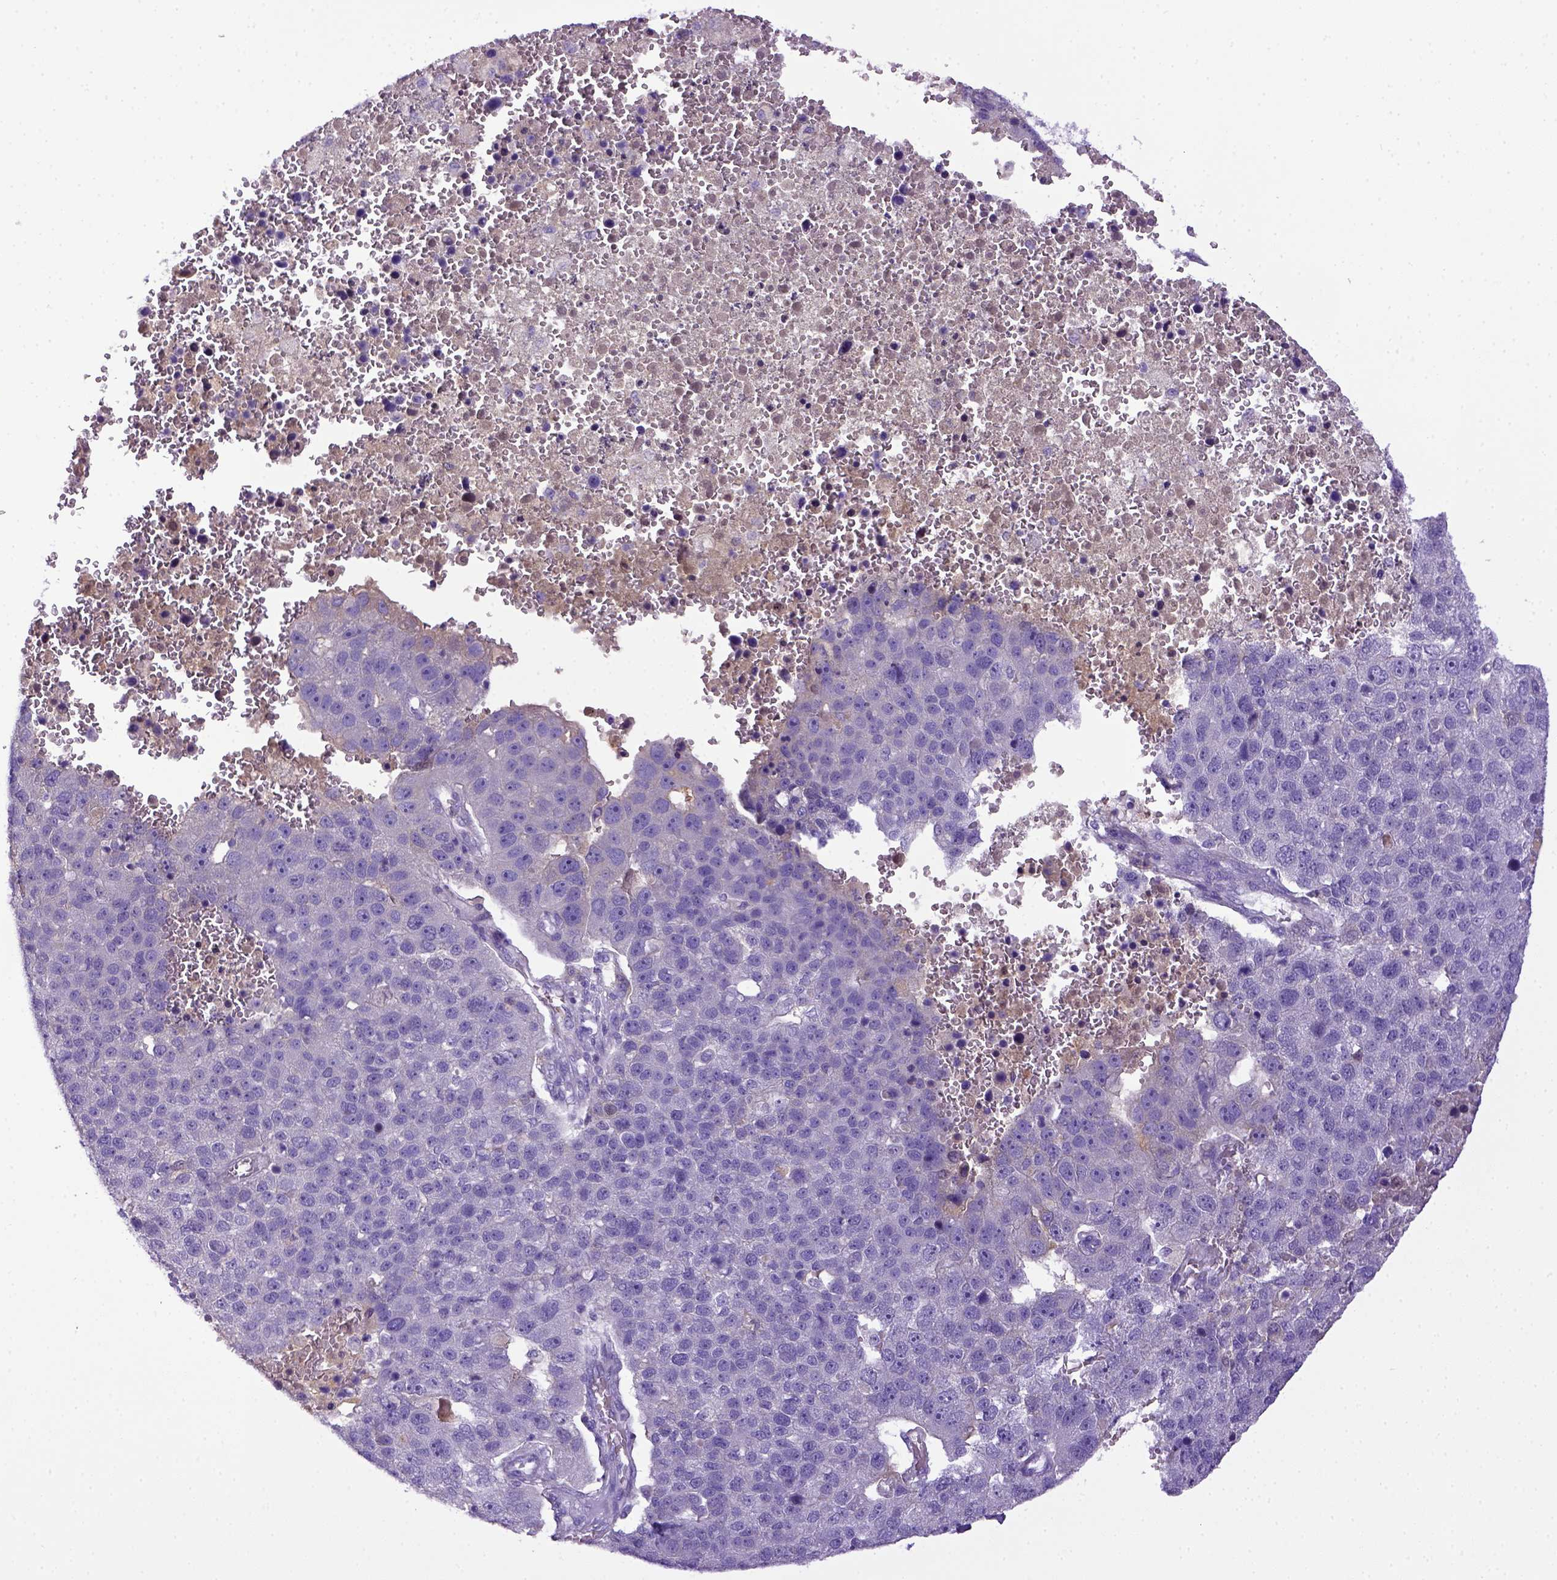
{"staining": {"intensity": "negative", "quantity": "none", "location": "none"}, "tissue": "pancreatic cancer", "cell_type": "Tumor cells", "image_type": "cancer", "snomed": [{"axis": "morphology", "description": "Adenocarcinoma, NOS"}, {"axis": "topography", "description": "Pancreas"}], "caption": "High power microscopy histopathology image of an immunohistochemistry micrograph of pancreatic cancer, revealing no significant positivity in tumor cells.", "gene": "ITIH4", "patient": {"sex": "female", "age": 61}}